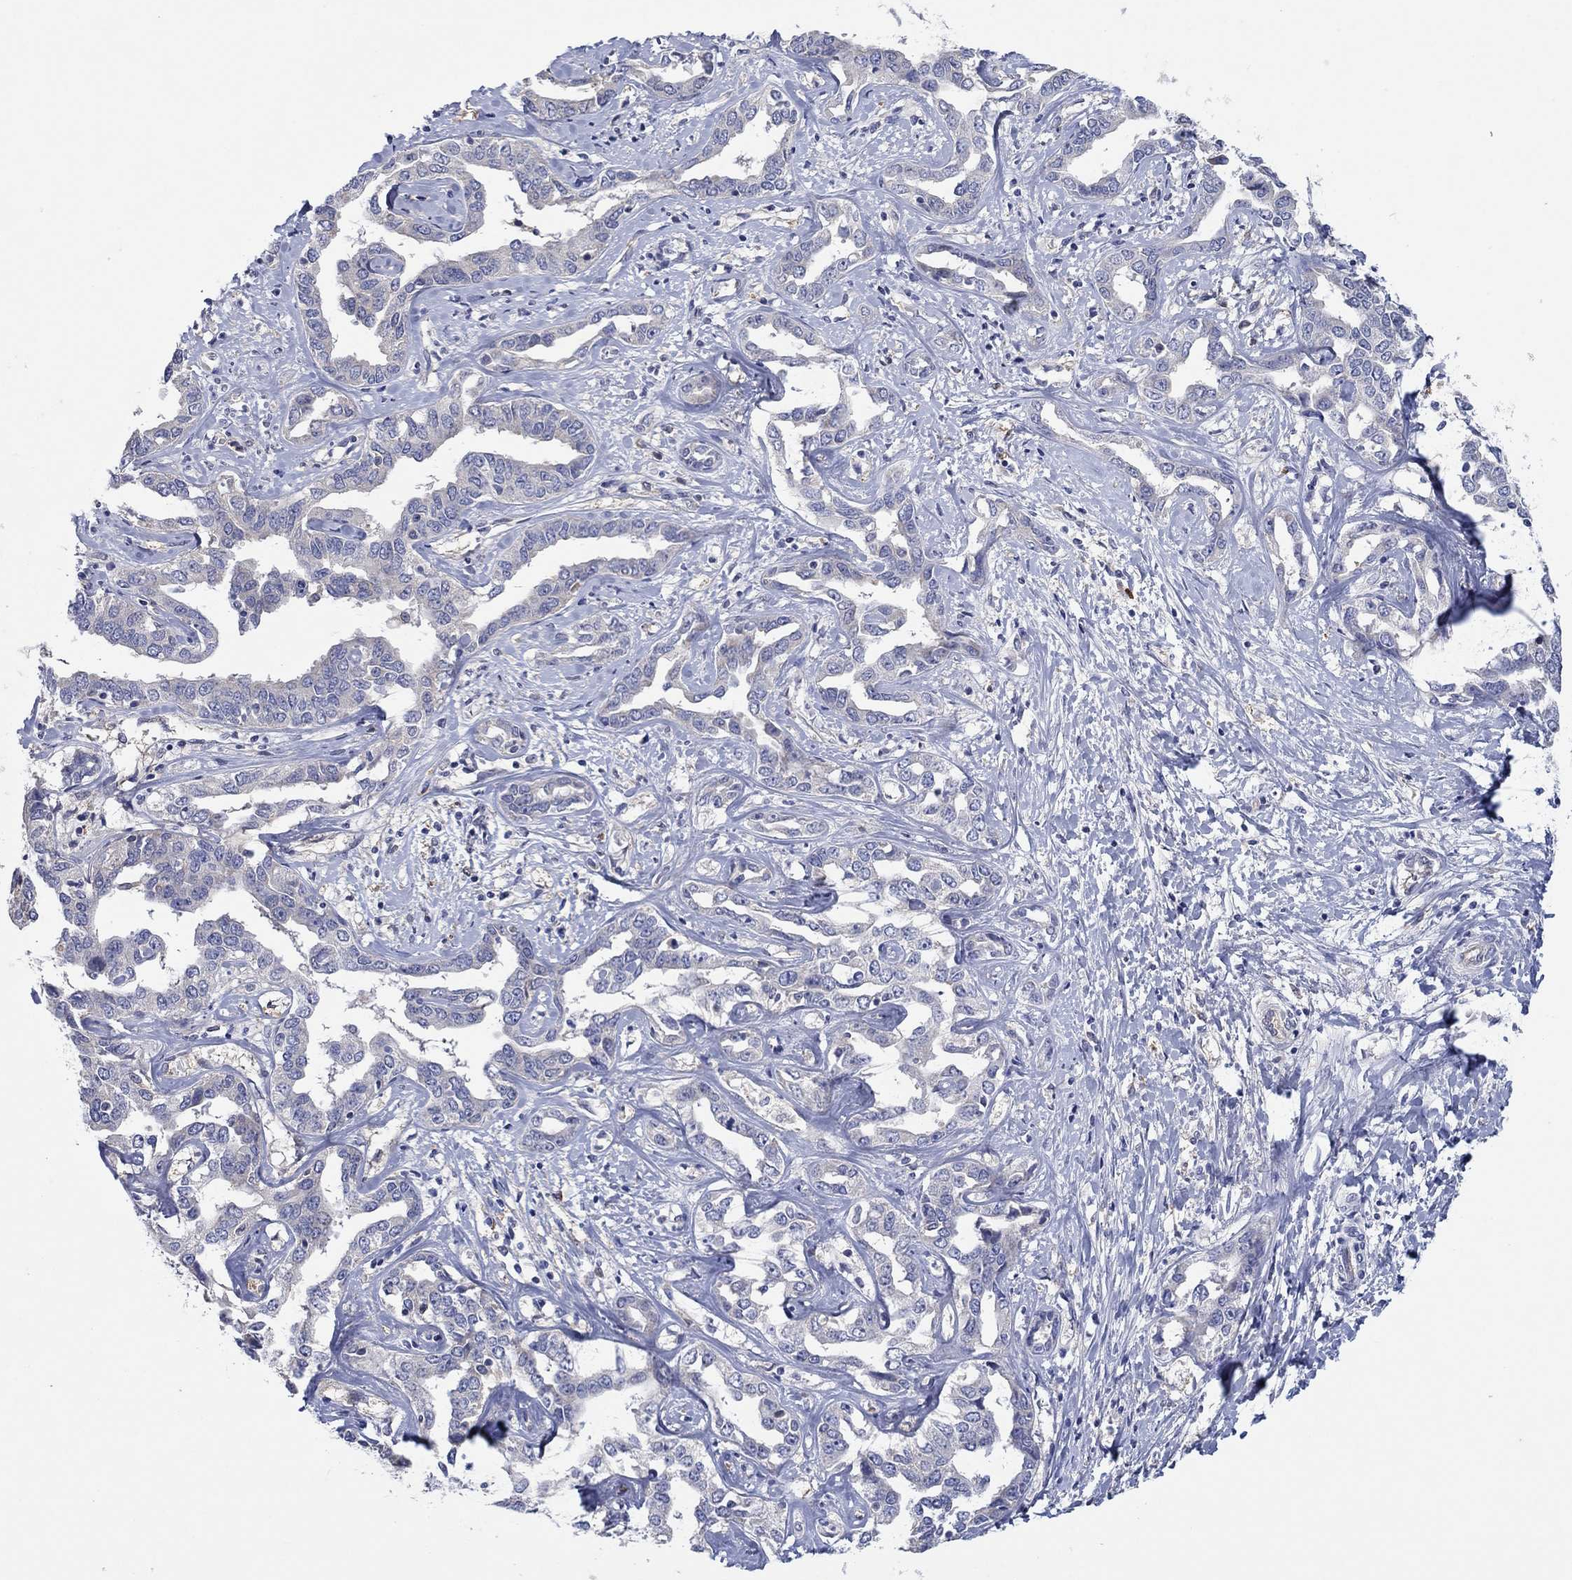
{"staining": {"intensity": "negative", "quantity": "none", "location": "none"}, "tissue": "liver cancer", "cell_type": "Tumor cells", "image_type": "cancer", "snomed": [{"axis": "morphology", "description": "Cholangiocarcinoma"}, {"axis": "topography", "description": "Liver"}], "caption": "Tumor cells are negative for brown protein staining in cholangiocarcinoma (liver).", "gene": "PLCL2", "patient": {"sex": "male", "age": 59}}